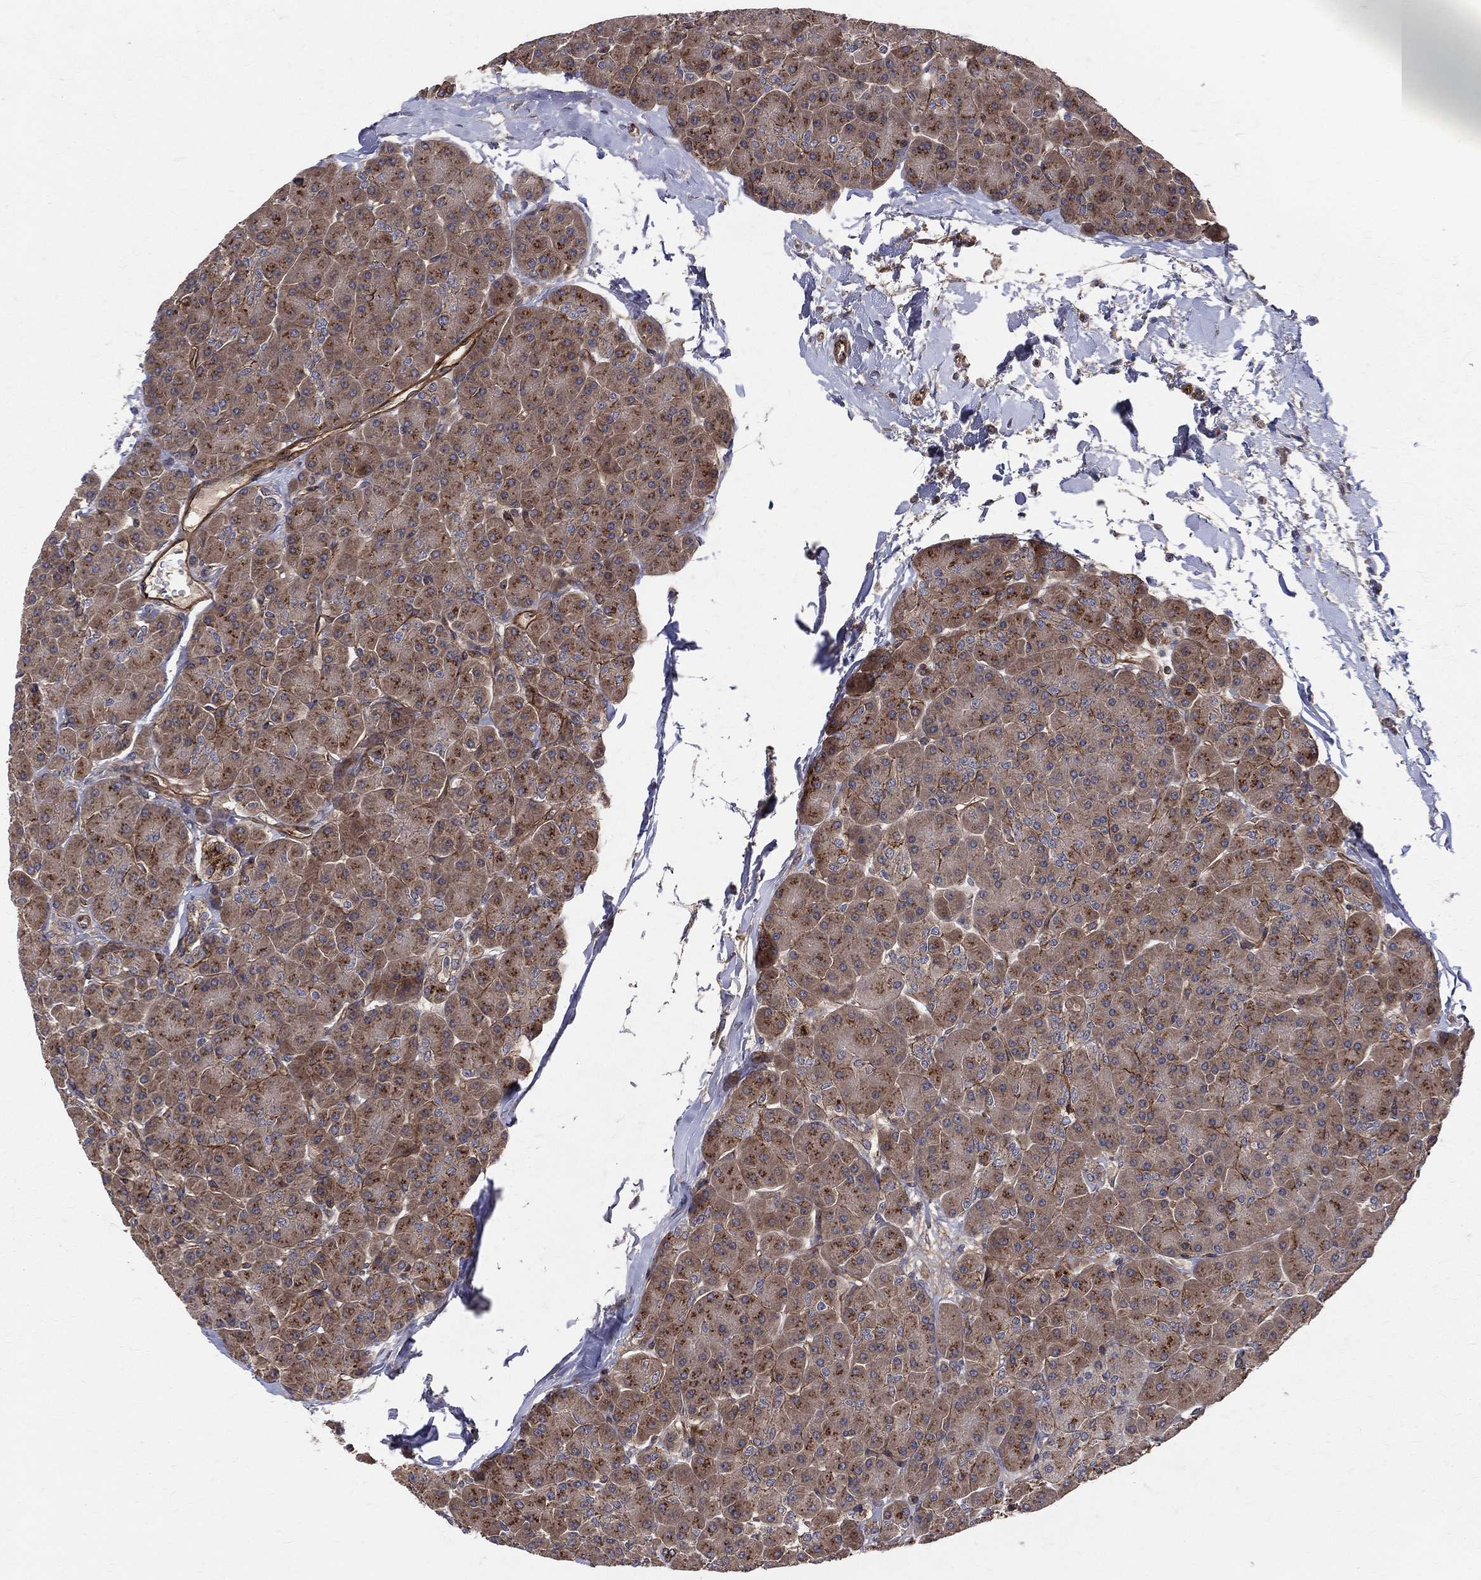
{"staining": {"intensity": "strong", "quantity": ">75%", "location": "cytoplasmic/membranous"}, "tissue": "pancreas", "cell_type": "Exocrine glandular cells", "image_type": "normal", "snomed": [{"axis": "morphology", "description": "Normal tissue, NOS"}, {"axis": "topography", "description": "Pancreas"}], "caption": "The histopathology image reveals immunohistochemical staining of normal pancreas. There is strong cytoplasmic/membranous expression is seen in approximately >75% of exocrine glandular cells.", "gene": "ENTPD1", "patient": {"sex": "female", "age": 44}}